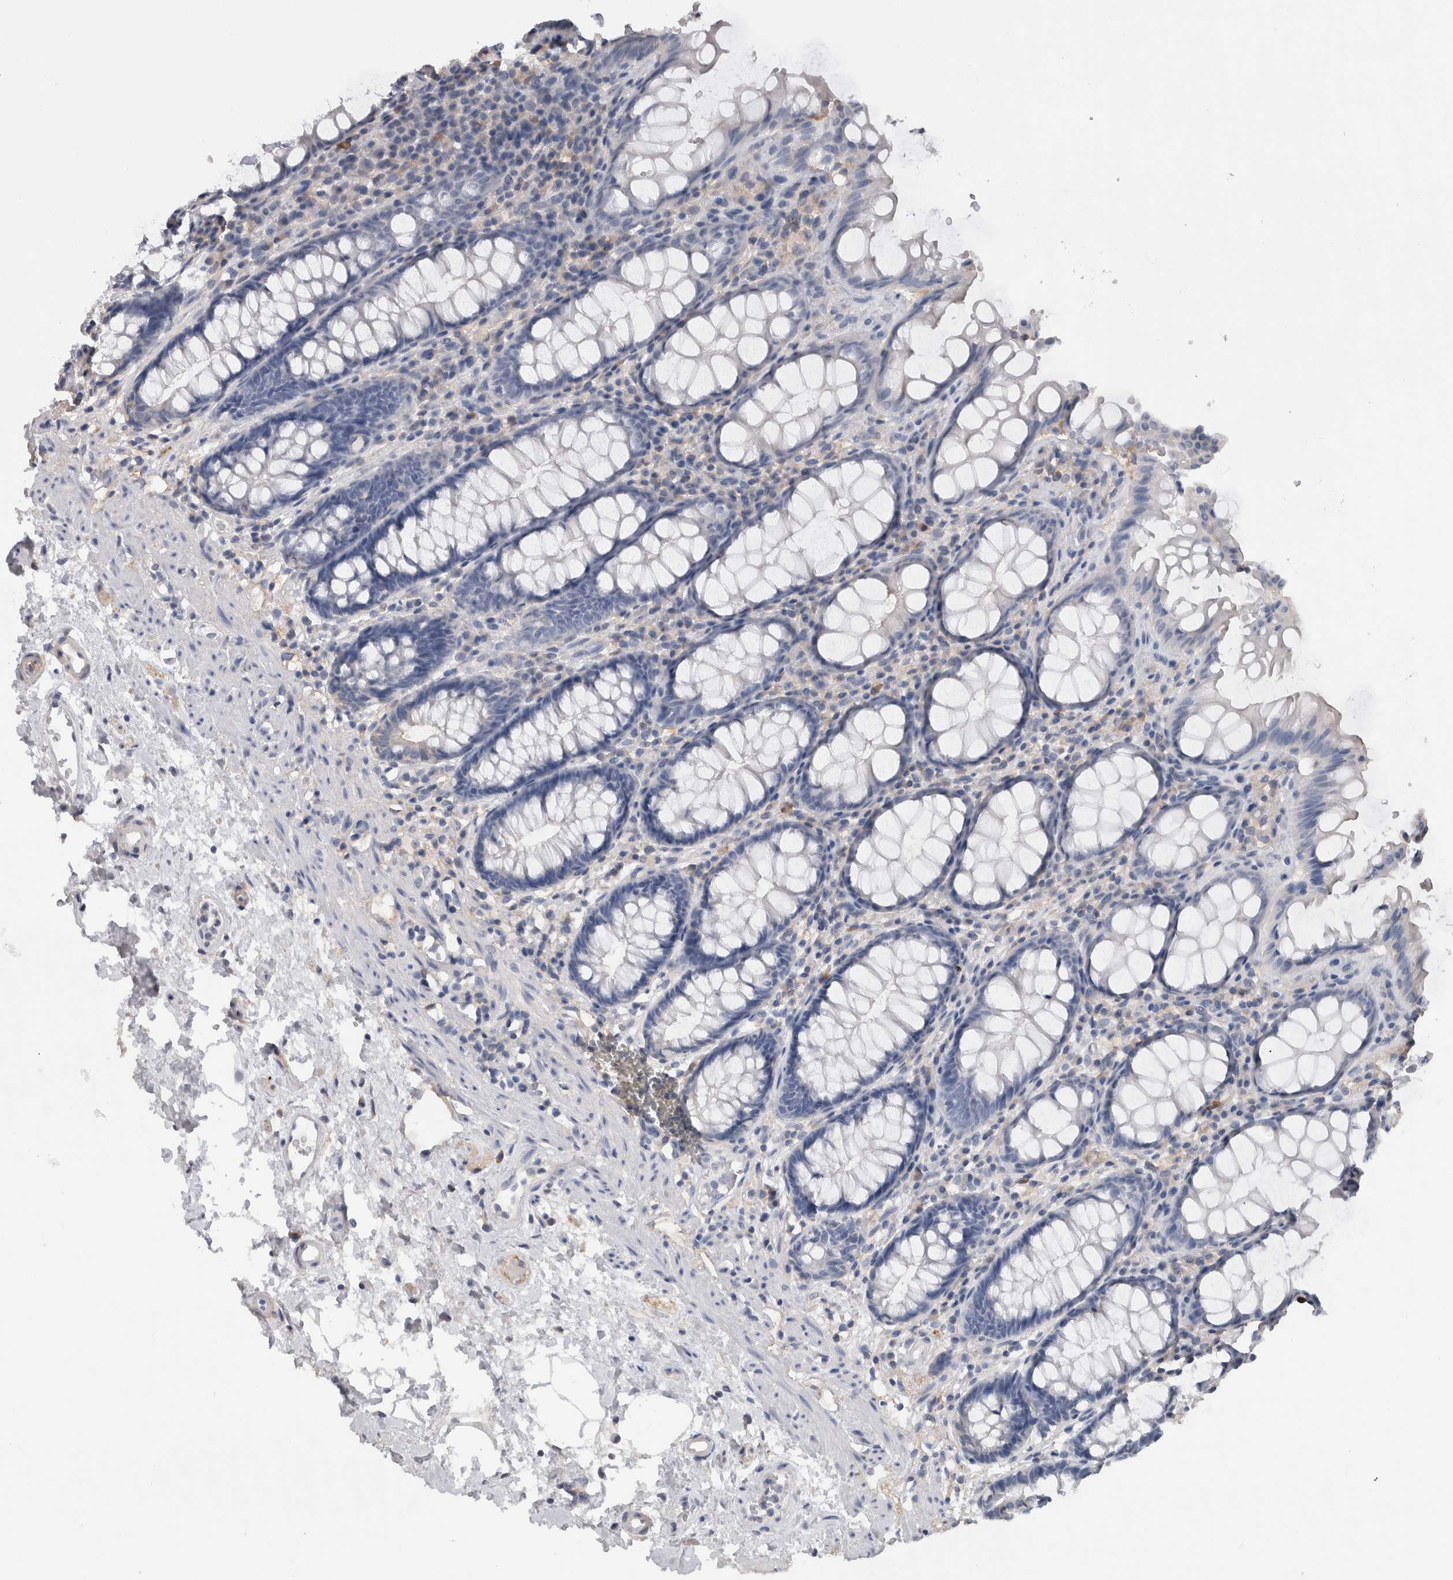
{"staining": {"intensity": "negative", "quantity": "none", "location": "none"}, "tissue": "rectum", "cell_type": "Glandular cells", "image_type": "normal", "snomed": [{"axis": "morphology", "description": "Normal tissue, NOS"}, {"axis": "topography", "description": "Rectum"}], "caption": "The micrograph displays no significant positivity in glandular cells of rectum.", "gene": "SCRN1", "patient": {"sex": "male", "age": 64}}